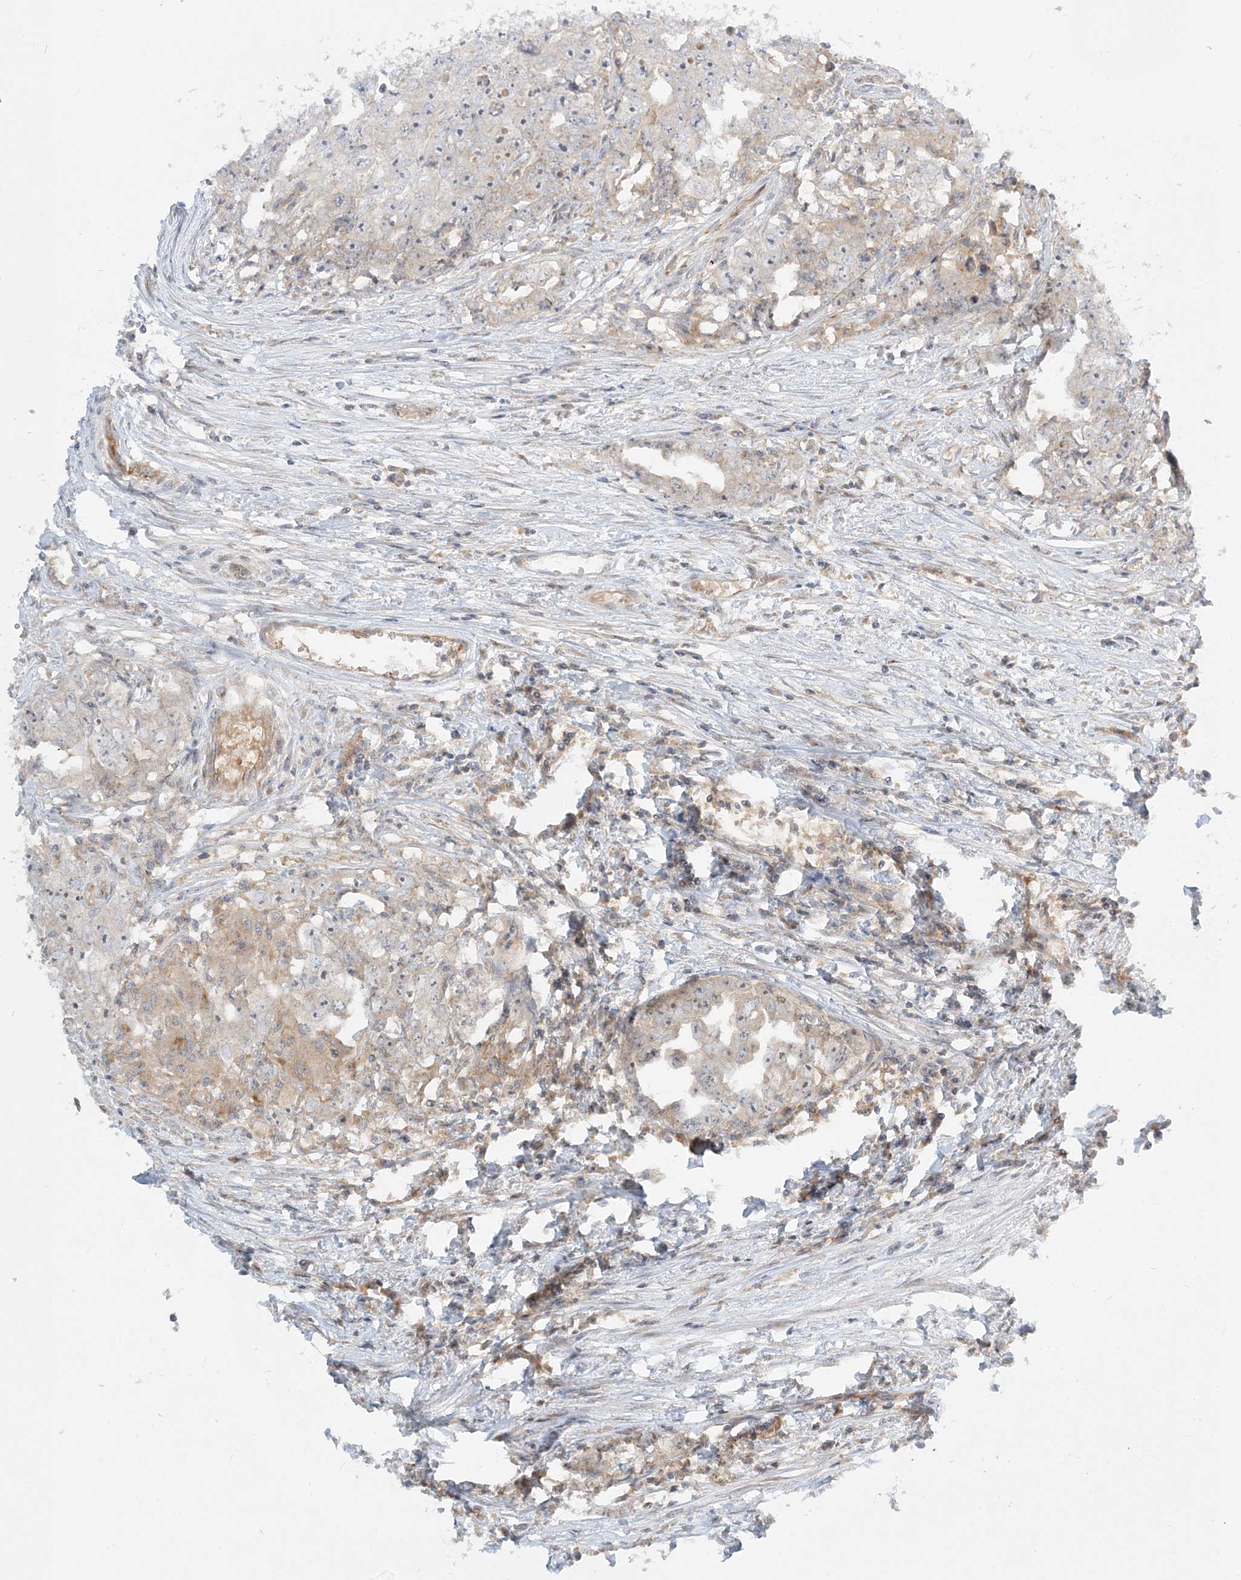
{"staining": {"intensity": "weak", "quantity": "<25%", "location": "cytoplasmic/membranous"}, "tissue": "testis cancer", "cell_type": "Tumor cells", "image_type": "cancer", "snomed": [{"axis": "morphology", "description": "Seminoma, NOS"}, {"axis": "morphology", "description": "Carcinoma, Embryonal, NOS"}, {"axis": "topography", "description": "Testis"}], "caption": "Immunohistochemistry photomicrograph of human testis seminoma stained for a protein (brown), which reveals no staining in tumor cells.", "gene": "AP1AR", "patient": {"sex": "male", "age": 43}}